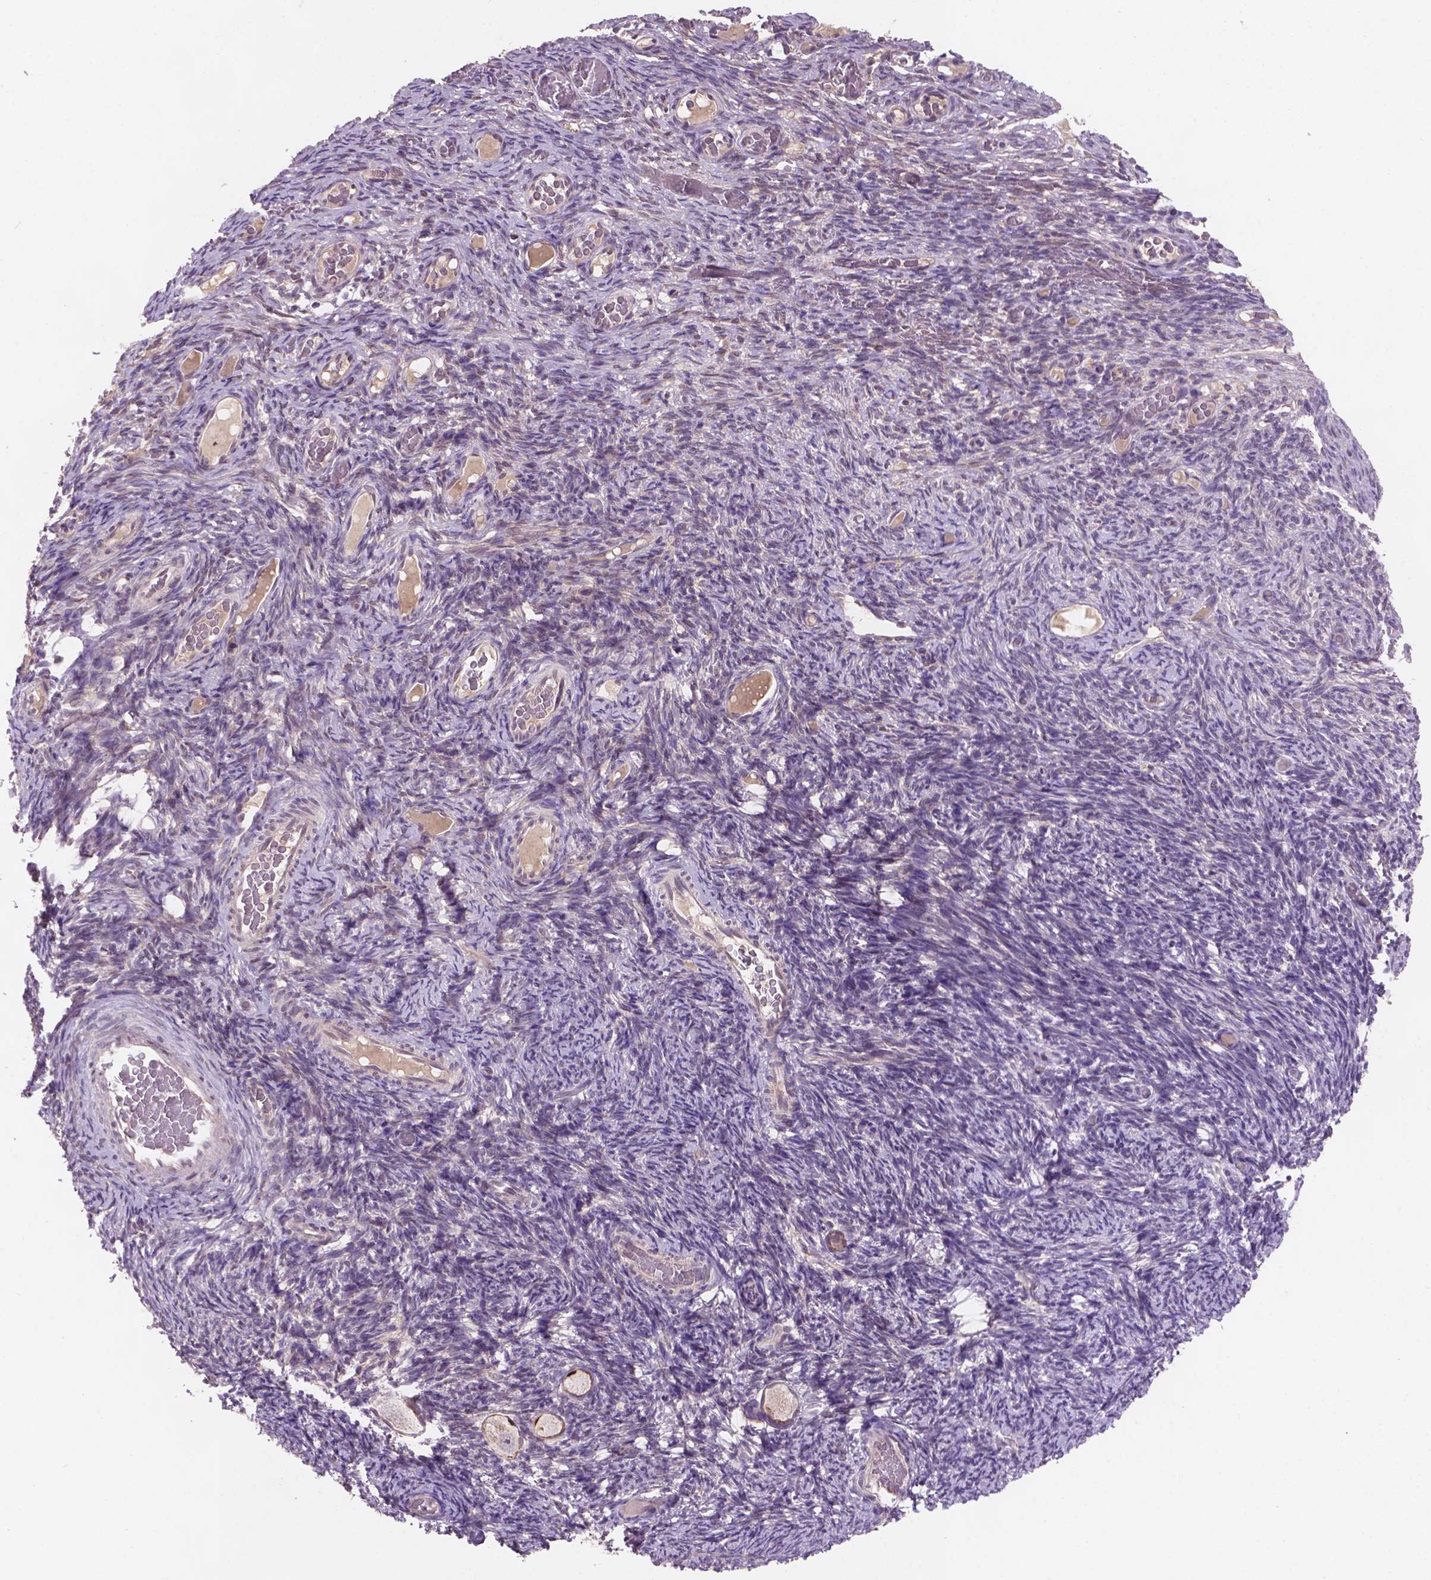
{"staining": {"intensity": "negative", "quantity": "none", "location": "none"}, "tissue": "ovary", "cell_type": "Ovarian stroma cells", "image_type": "normal", "snomed": [{"axis": "morphology", "description": "Normal tissue, NOS"}, {"axis": "topography", "description": "Ovary"}], "caption": "Photomicrograph shows no significant protein staining in ovarian stroma cells of unremarkable ovary. (DAB (3,3'-diaminobenzidine) immunohistochemistry visualized using brightfield microscopy, high magnification).", "gene": "GXYLT2", "patient": {"sex": "female", "age": 34}}